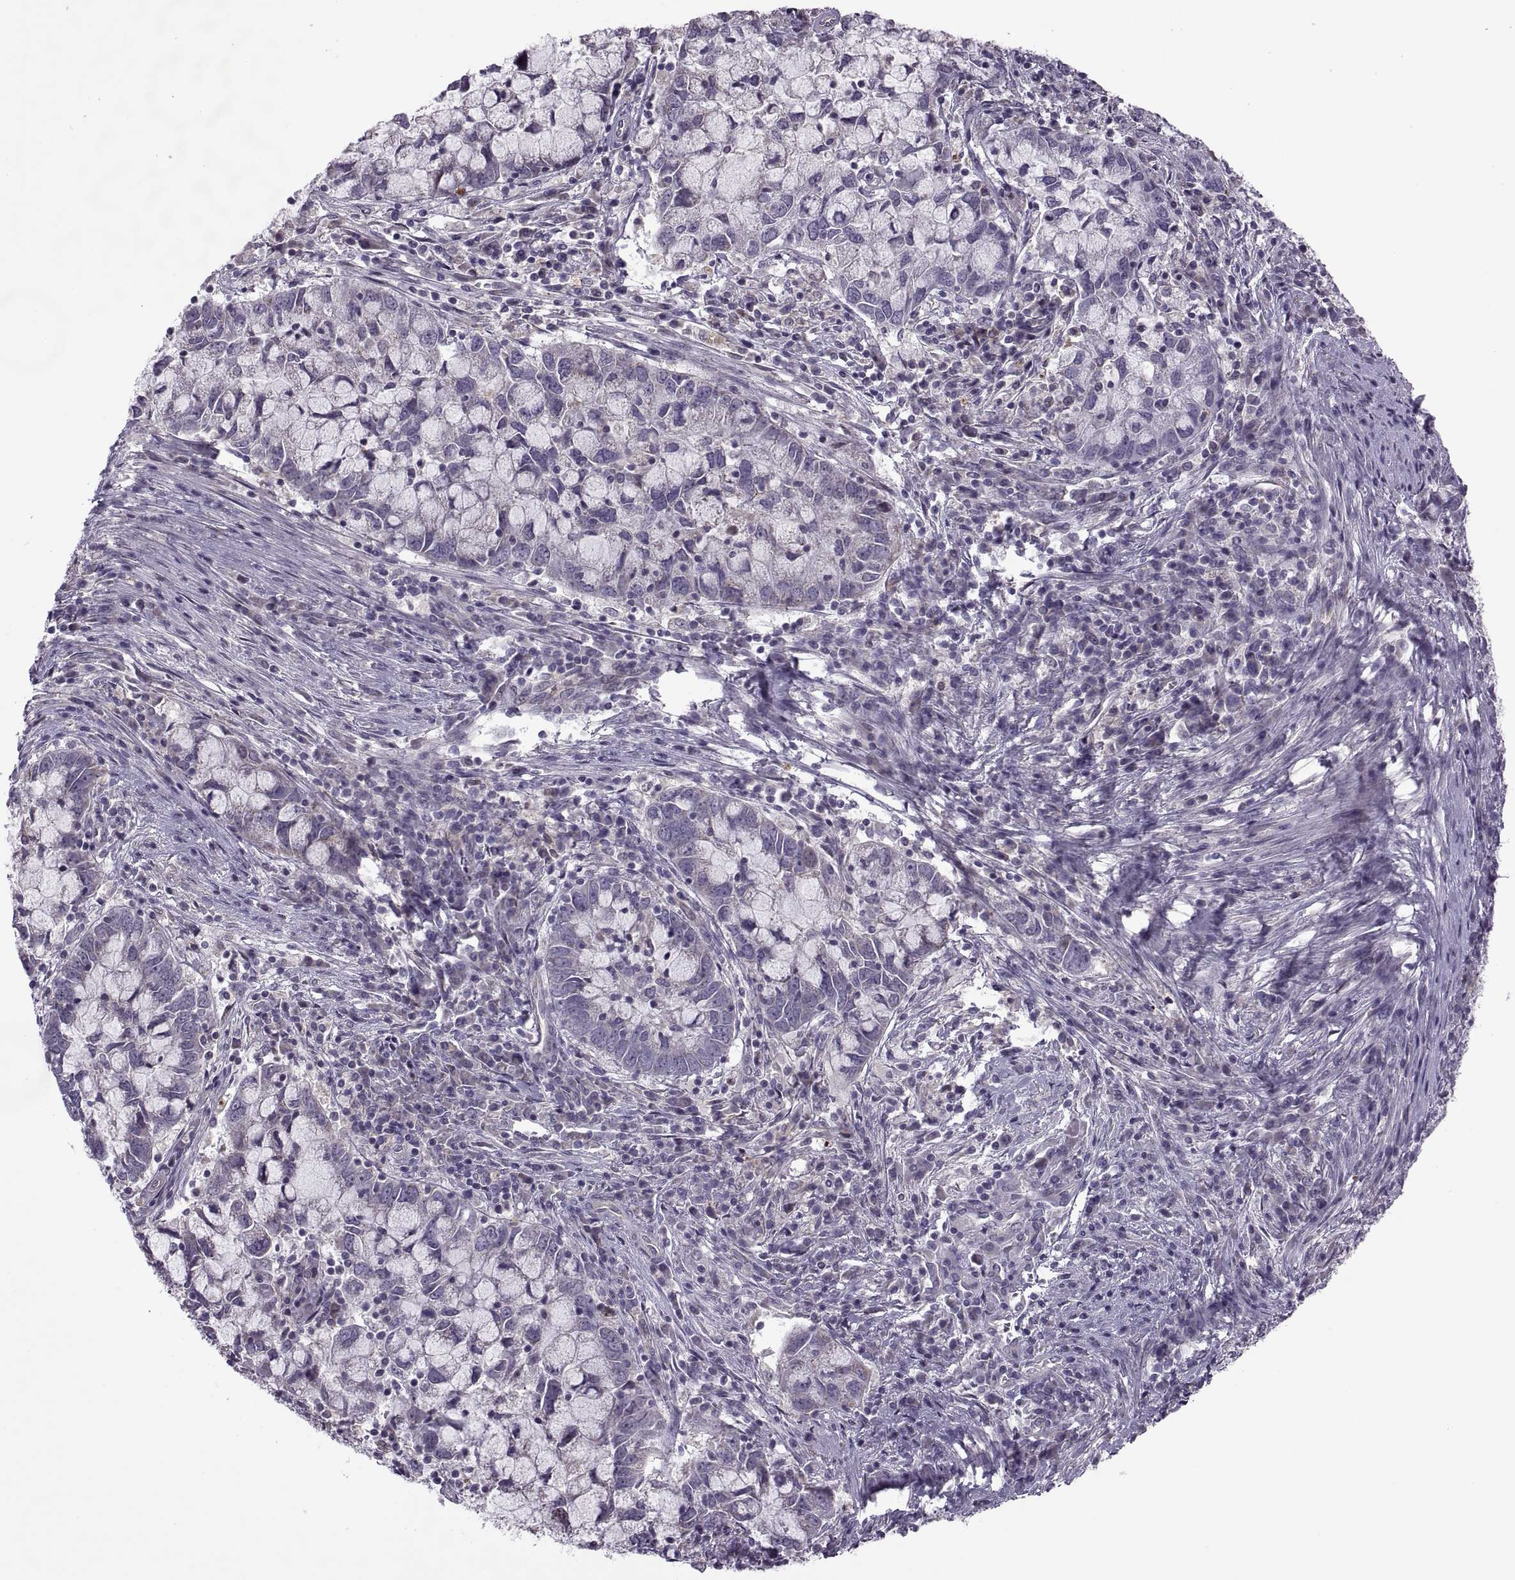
{"staining": {"intensity": "negative", "quantity": "none", "location": "none"}, "tissue": "cervical cancer", "cell_type": "Tumor cells", "image_type": "cancer", "snomed": [{"axis": "morphology", "description": "Adenocarcinoma, NOS"}, {"axis": "topography", "description": "Cervix"}], "caption": "Protein analysis of cervical adenocarcinoma demonstrates no significant positivity in tumor cells.", "gene": "ODF3", "patient": {"sex": "female", "age": 40}}